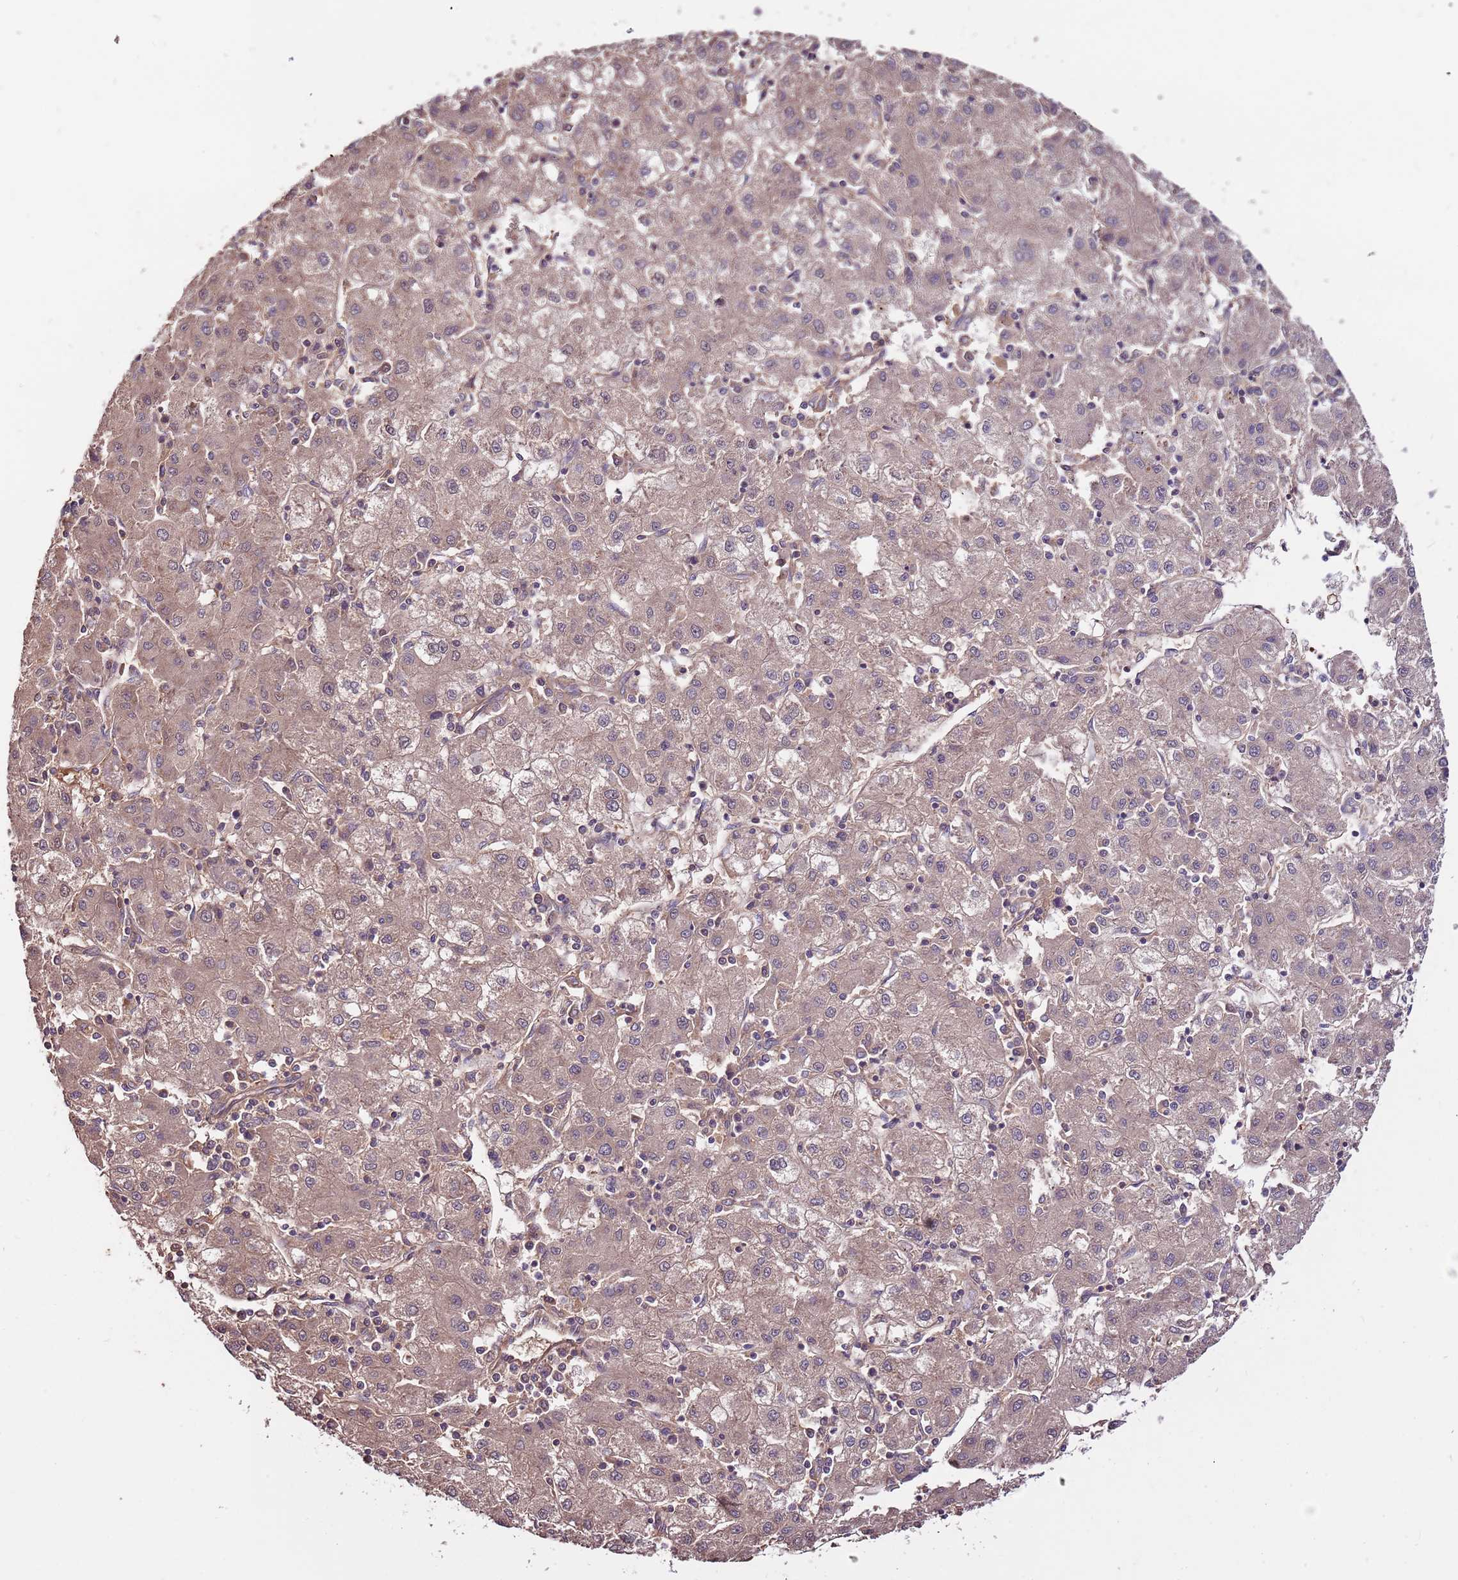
{"staining": {"intensity": "weak", "quantity": ">75%", "location": "cytoplasmic/membranous"}, "tissue": "liver cancer", "cell_type": "Tumor cells", "image_type": "cancer", "snomed": [{"axis": "morphology", "description": "Carcinoma, Hepatocellular, NOS"}, {"axis": "topography", "description": "Liver"}], "caption": "Liver cancer was stained to show a protein in brown. There is low levels of weak cytoplasmic/membranous positivity in approximately >75% of tumor cells.", "gene": "DENR", "patient": {"sex": "male", "age": 72}}